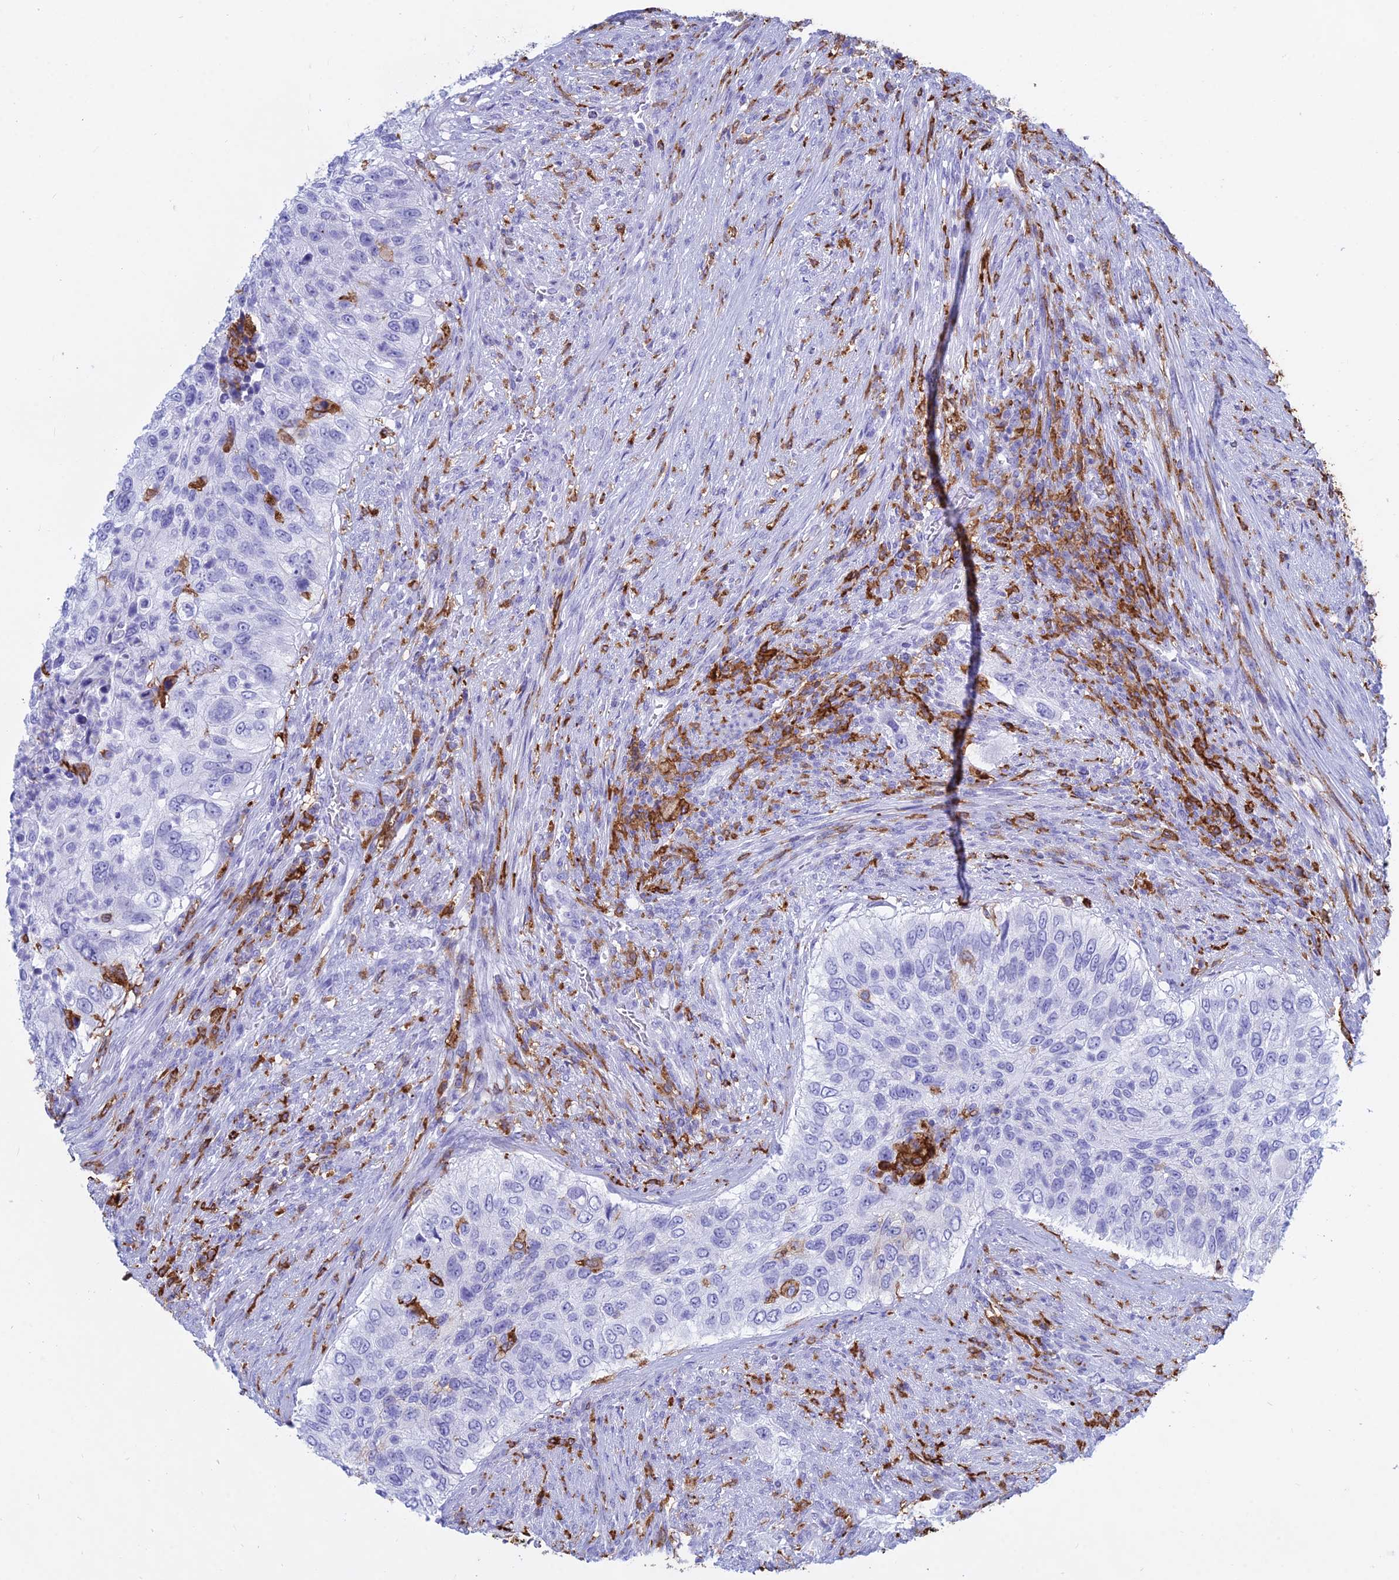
{"staining": {"intensity": "negative", "quantity": "none", "location": "none"}, "tissue": "urothelial cancer", "cell_type": "Tumor cells", "image_type": "cancer", "snomed": [{"axis": "morphology", "description": "Urothelial carcinoma, High grade"}, {"axis": "topography", "description": "Urinary bladder"}], "caption": "High power microscopy photomicrograph of an immunohistochemistry (IHC) image of urothelial cancer, revealing no significant staining in tumor cells.", "gene": "HLA-DRB1", "patient": {"sex": "female", "age": 60}}